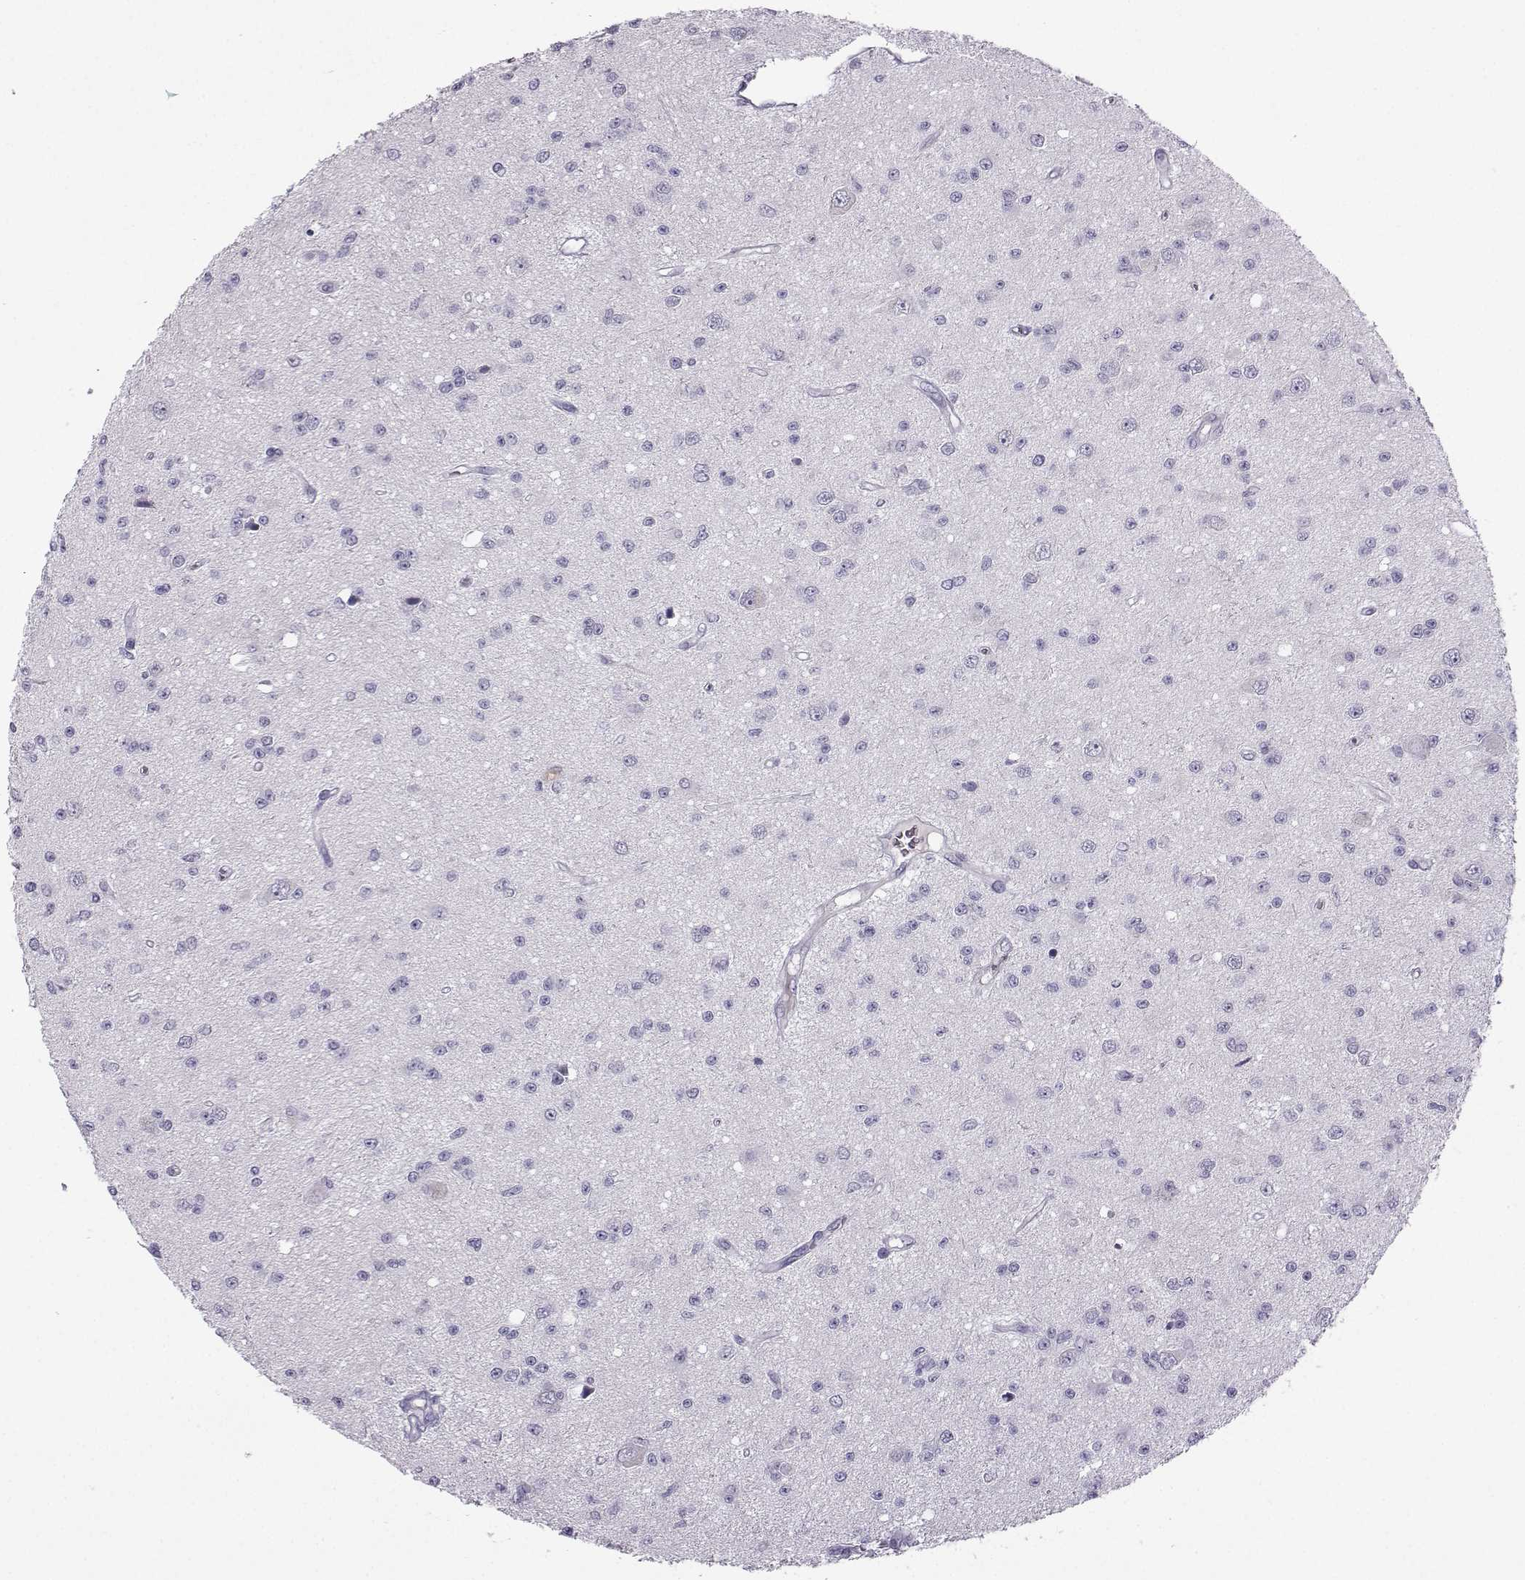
{"staining": {"intensity": "negative", "quantity": "none", "location": "none"}, "tissue": "glioma", "cell_type": "Tumor cells", "image_type": "cancer", "snomed": [{"axis": "morphology", "description": "Glioma, malignant, Low grade"}, {"axis": "topography", "description": "Brain"}], "caption": "Protein analysis of glioma exhibits no significant staining in tumor cells. Brightfield microscopy of IHC stained with DAB (brown) and hematoxylin (blue), captured at high magnification.", "gene": "ARMC2", "patient": {"sex": "female", "age": 45}}